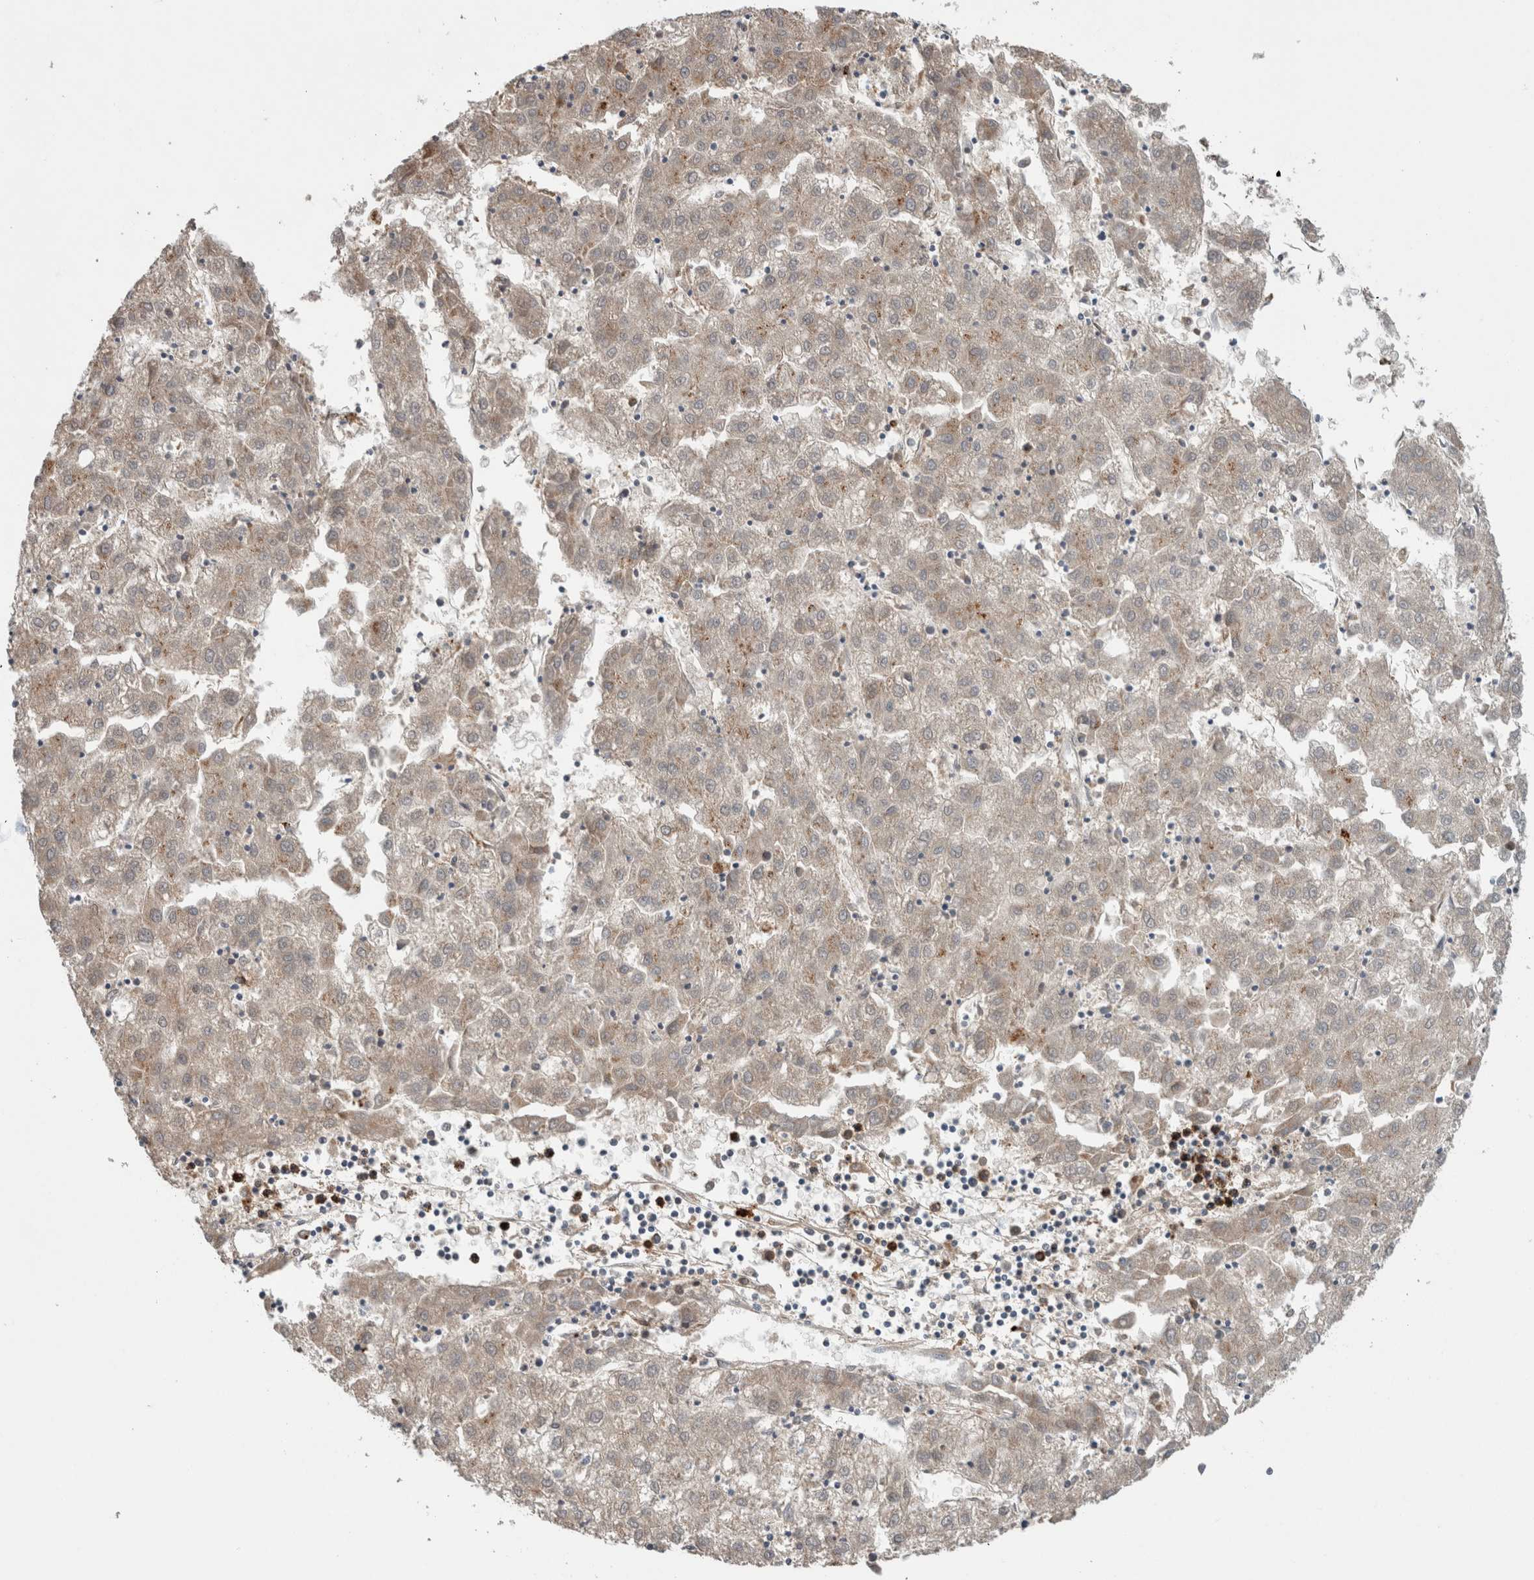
{"staining": {"intensity": "weak", "quantity": "<25%", "location": "cytoplasmic/membranous"}, "tissue": "liver cancer", "cell_type": "Tumor cells", "image_type": "cancer", "snomed": [{"axis": "morphology", "description": "Carcinoma, Hepatocellular, NOS"}, {"axis": "topography", "description": "Liver"}], "caption": "Tumor cells are negative for brown protein staining in liver cancer (hepatocellular carcinoma). (Brightfield microscopy of DAB immunohistochemistry (IHC) at high magnification).", "gene": "TARBP1", "patient": {"sex": "male", "age": 72}}